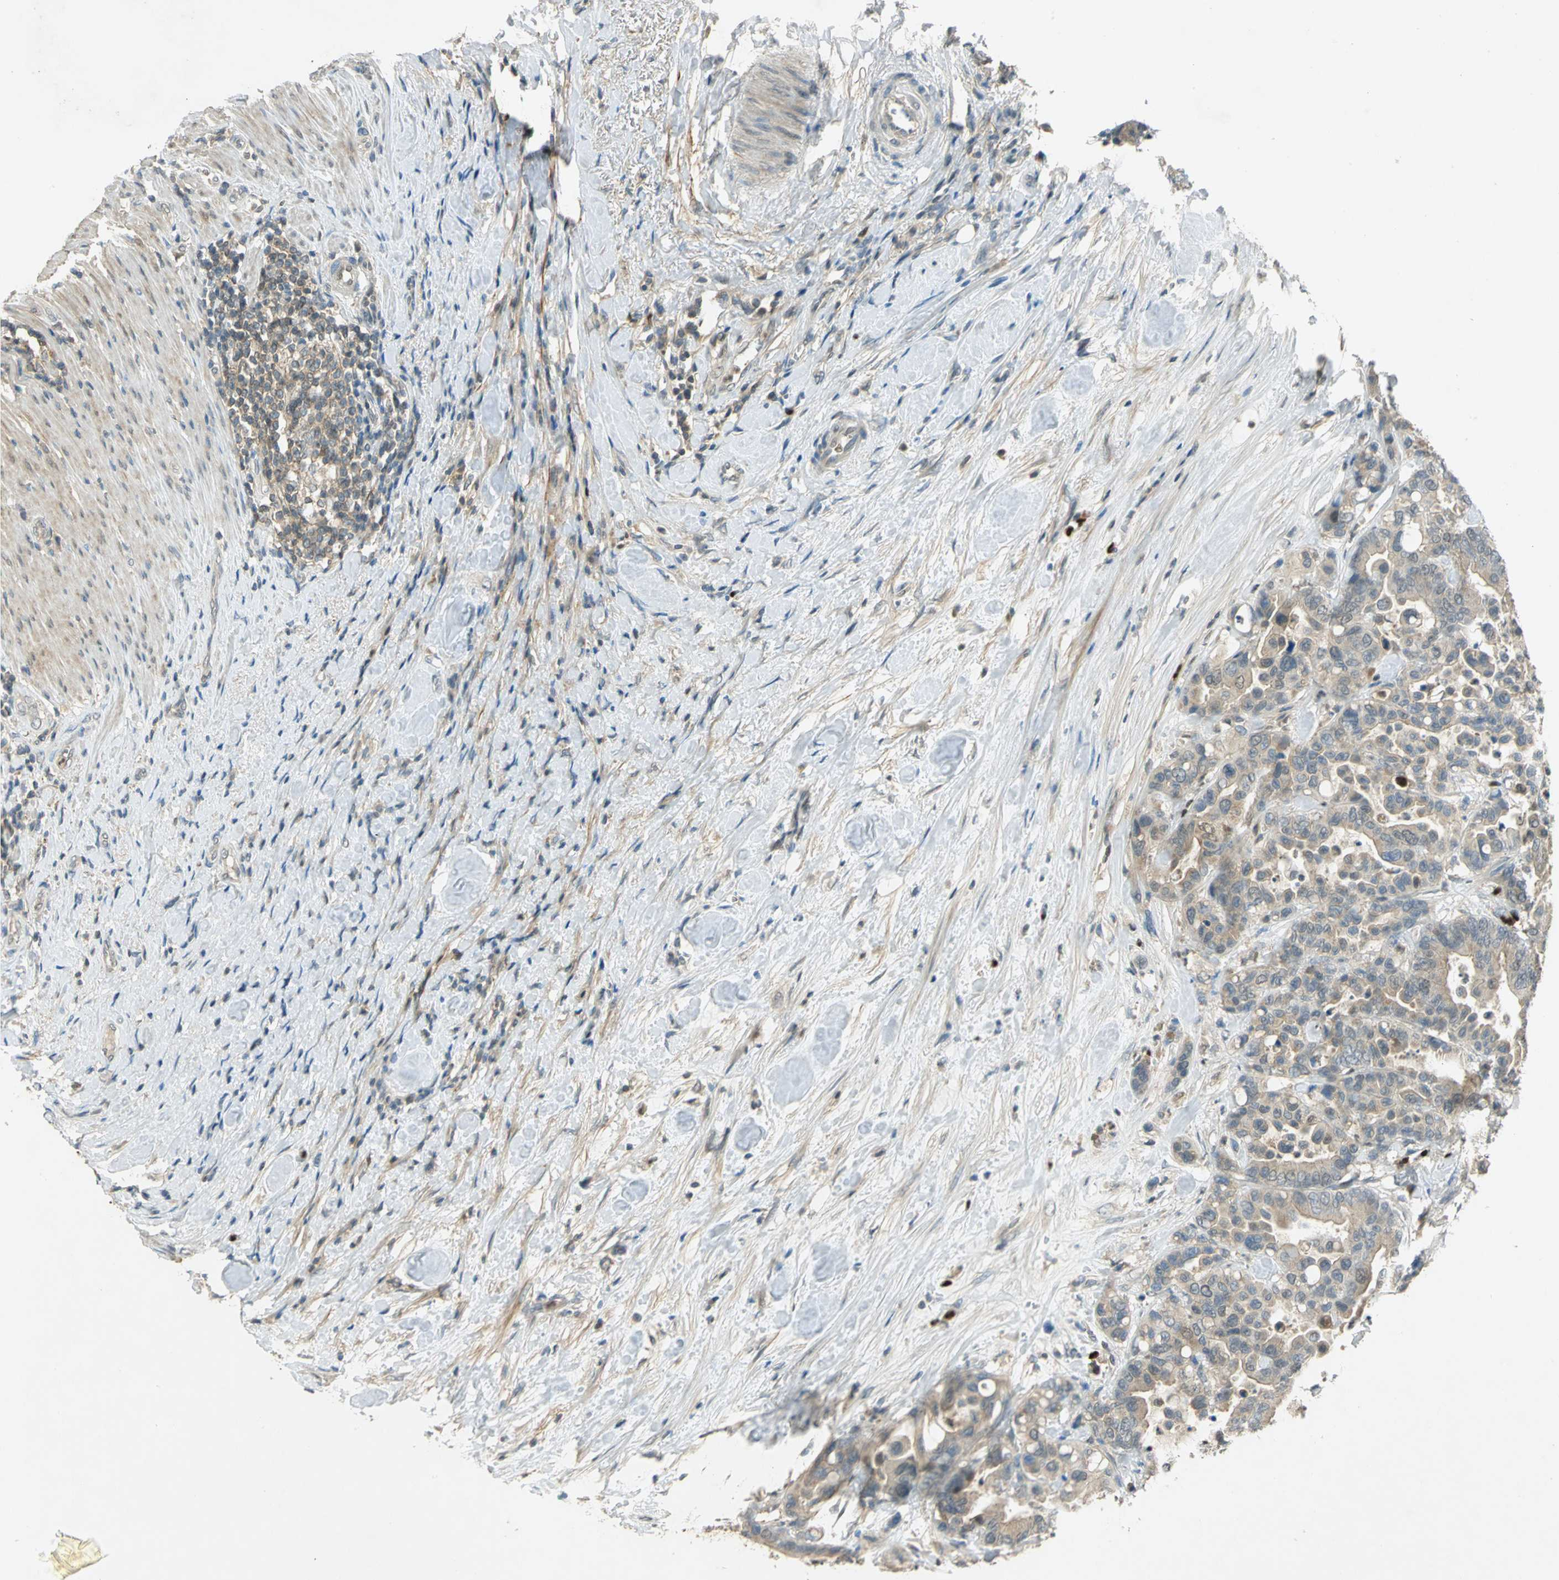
{"staining": {"intensity": "weak", "quantity": "25%-75%", "location": "cytoplasmic/membranous"}, "tissue": "colorectal cancer", "cell_type": "Tumor cells", "image_type": "cancer", "snomed": [{"axis": "morphology", "description": "Adenocarcinoma, NOS"}, {"axis": "topography", "description": "Colon"}], "caption": "IHC (DAB) staining of colorectal cancer (adenocarcinoma) displays weak cytoplasmic/membranous protein expression in about 25%-75% of tumor cells.", "gene": "BIRC2", "patient": {"sex": "male", "age": 82}}